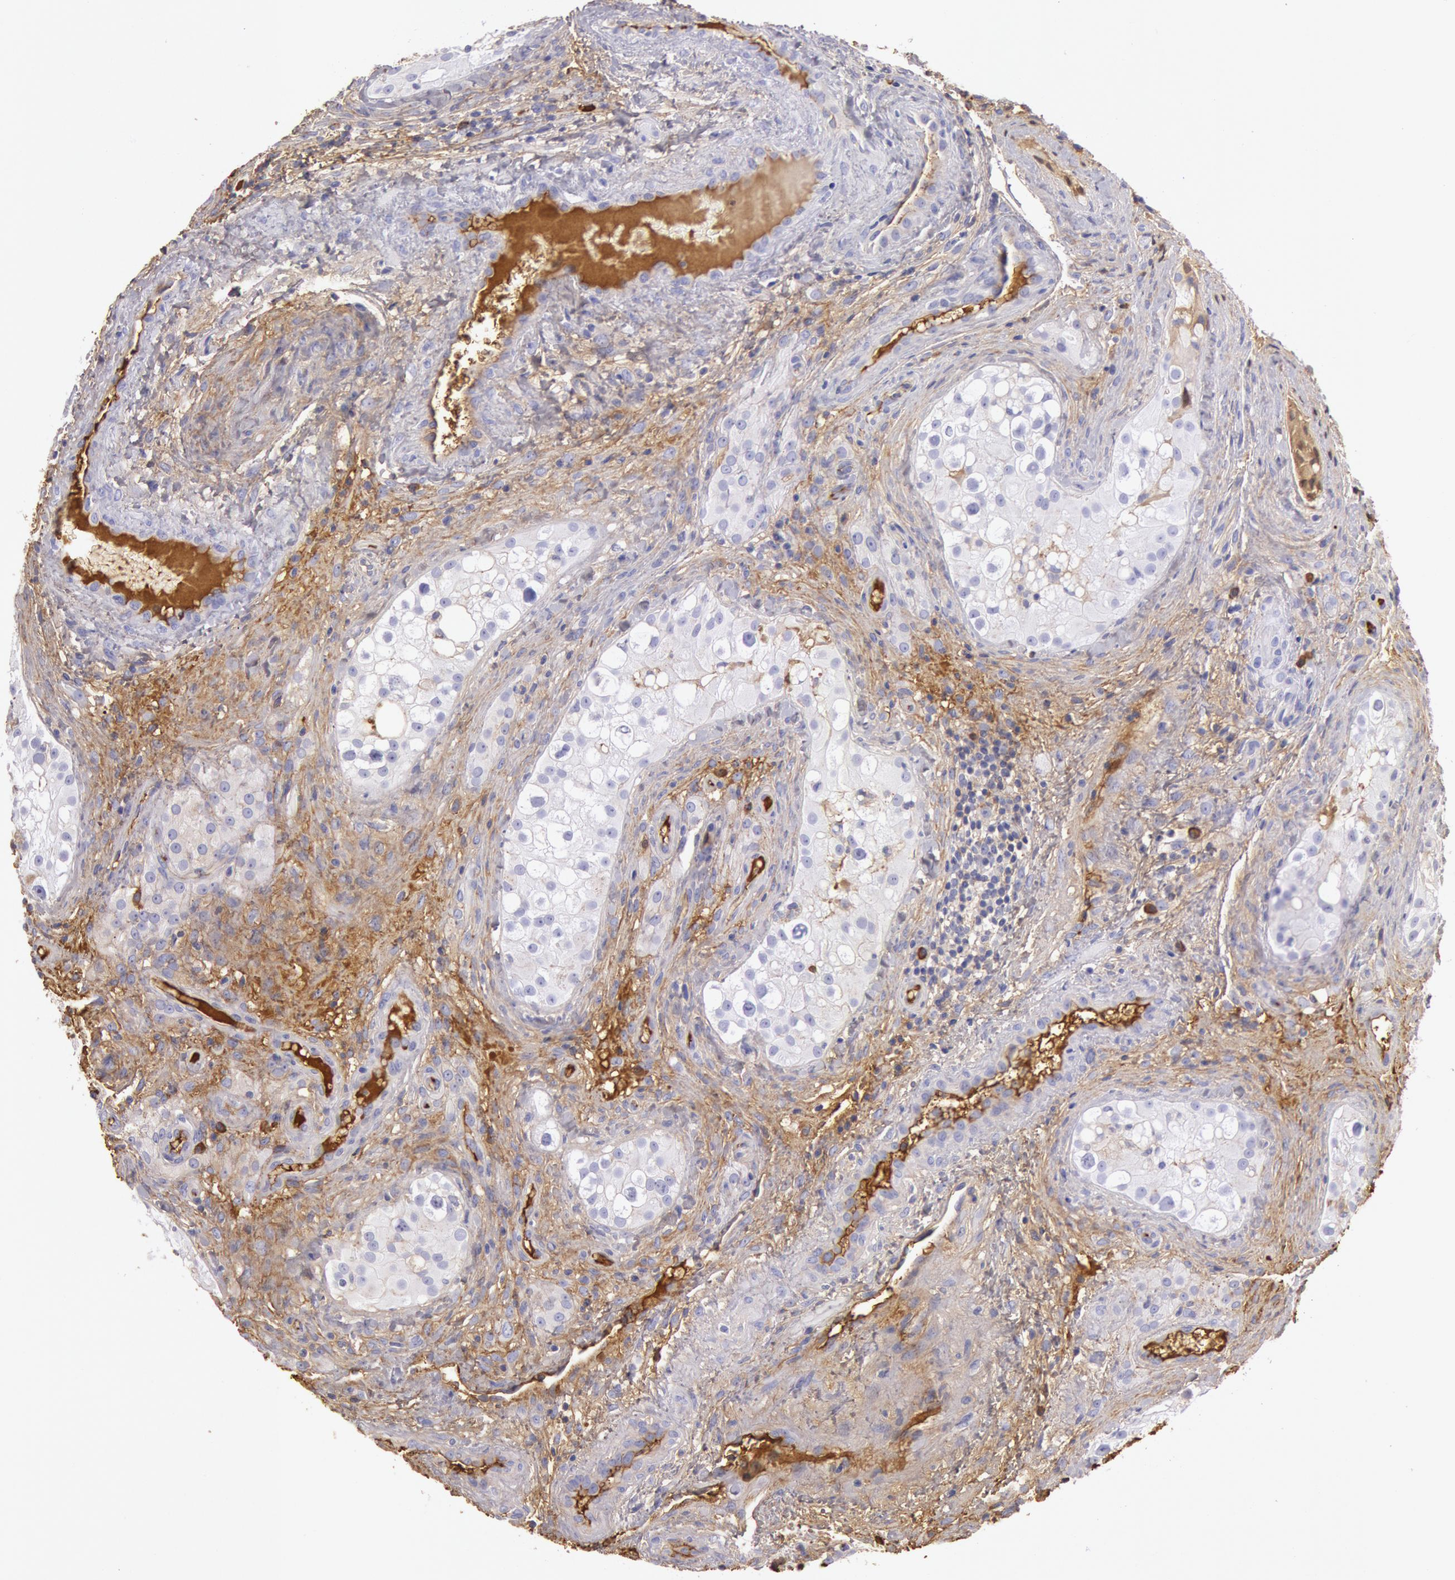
{"staining": {"intensity": "moderate", "quantity": "<25%", "location": "cytoplasmic/membranous"}, "tissue": "testis cancer", "cell_type": "Tumor cells", "image_type": "cancer", "snomed": [{"axis": "morphology", "description": "Carcinoma, Embryonal, NOS"}, {"axis": "topography", "description": "Testis"}], "caption": "Protein analysis of testis cancer (embryonal carcinoma) tissue exhibits moderate cytoplasmic/membranous expression in approximately <25% of tumor cells. Ihc stains the protein of interest in brown and the nuclei are stained blue.", "gene": "IGHG1", "patient": {"sex": "male", "age": 31}}